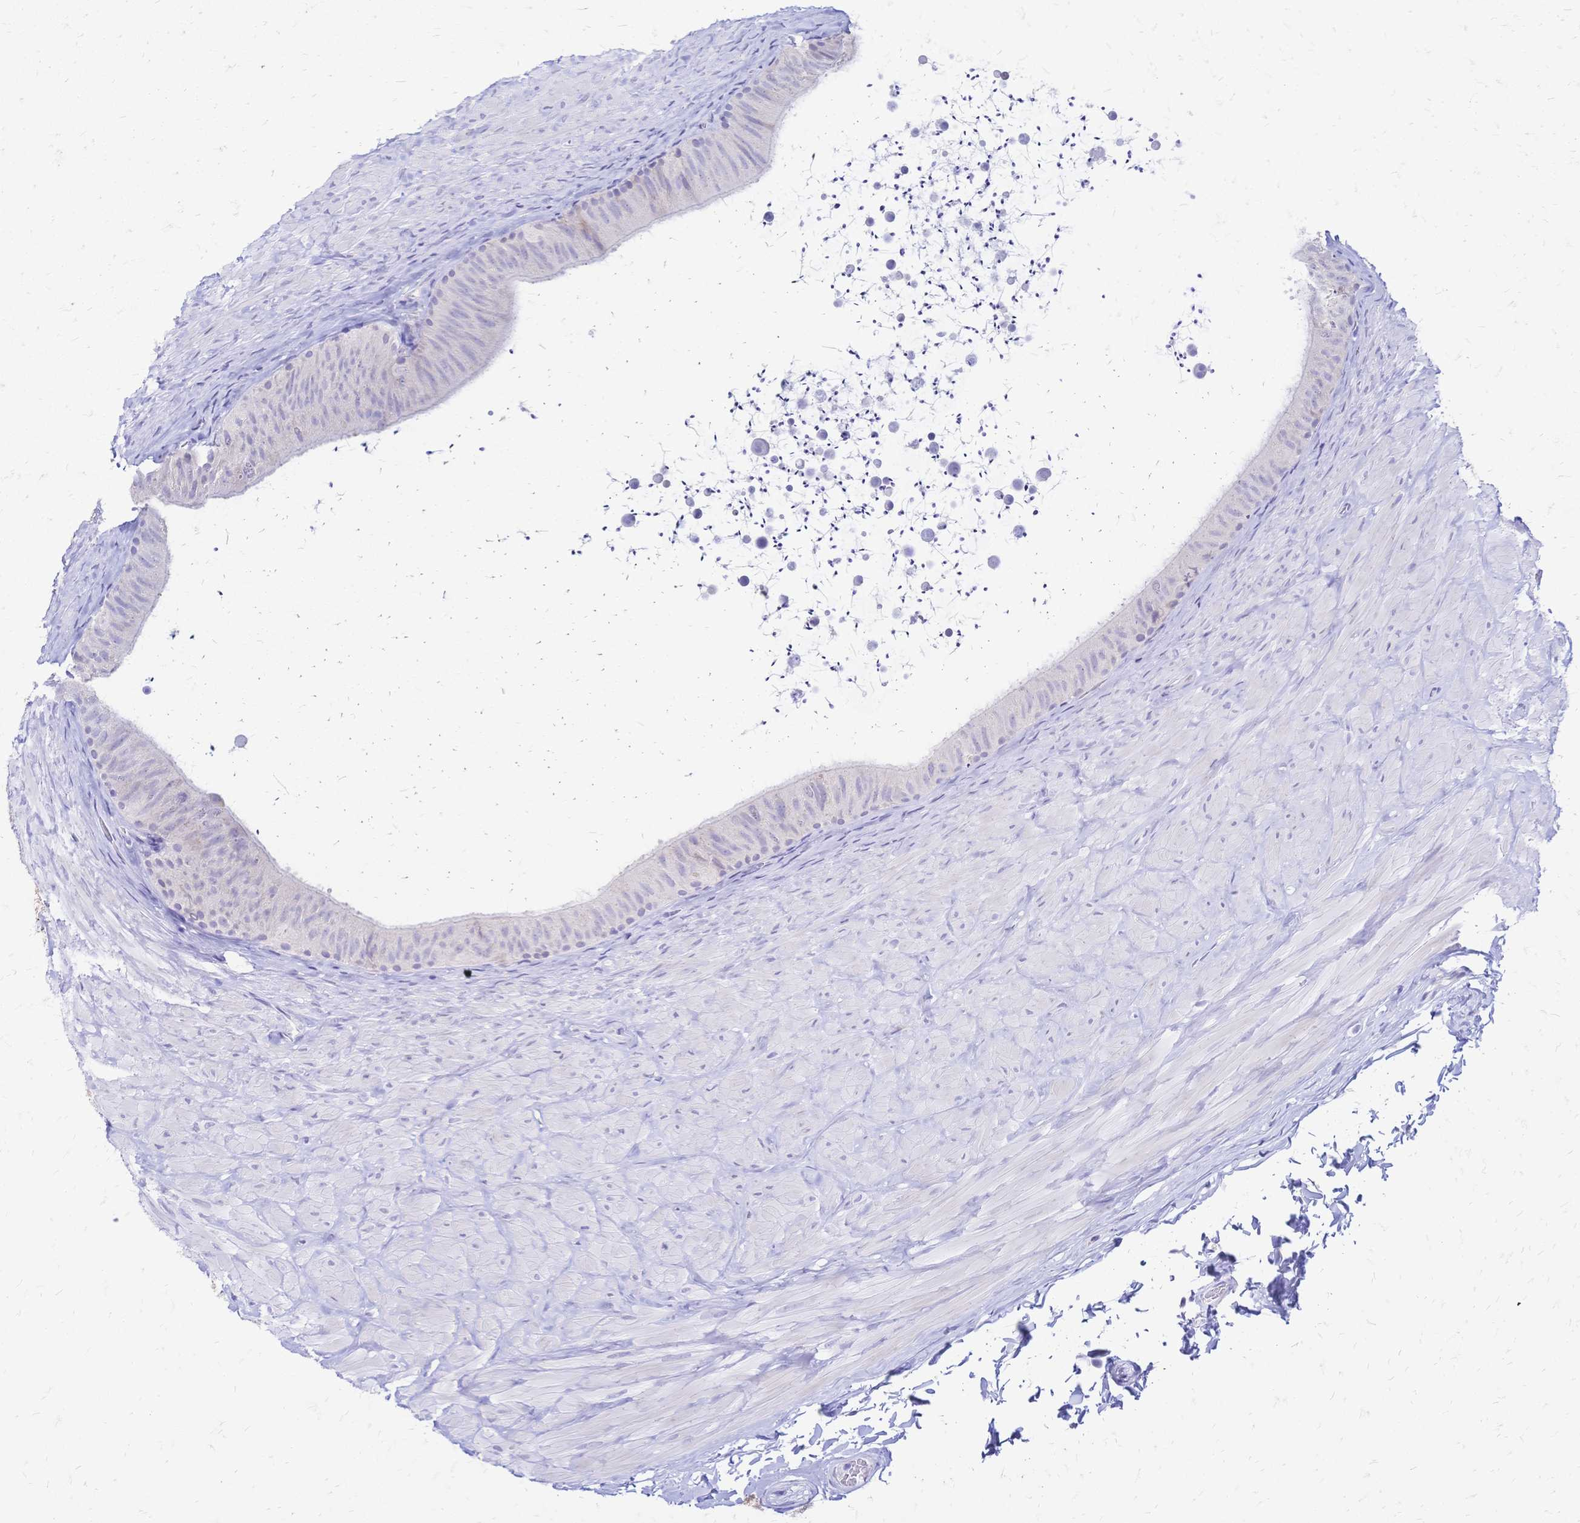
{"staining": {"intensity": "negative", "quantity": "none", "location": "none"}, "tissue": "epididymis", "cell_type": "Glandular cells", "image_type": "normal", "snomed": [{"axis": "morphology", "description": "Normal tissue, NOS"}, {"axis": "topography", "description": "Epididymis, spermatic cord, NOS"}, {"axis": "topography", "description": "Epididymis"}], "caption": "A high-resolution image shows immunohistochemistry staining of normal epididymis, which reveals no significant staining in glandular cells.", "gene": "GRB7", "patient": {"sex": "male", "age": 31}}